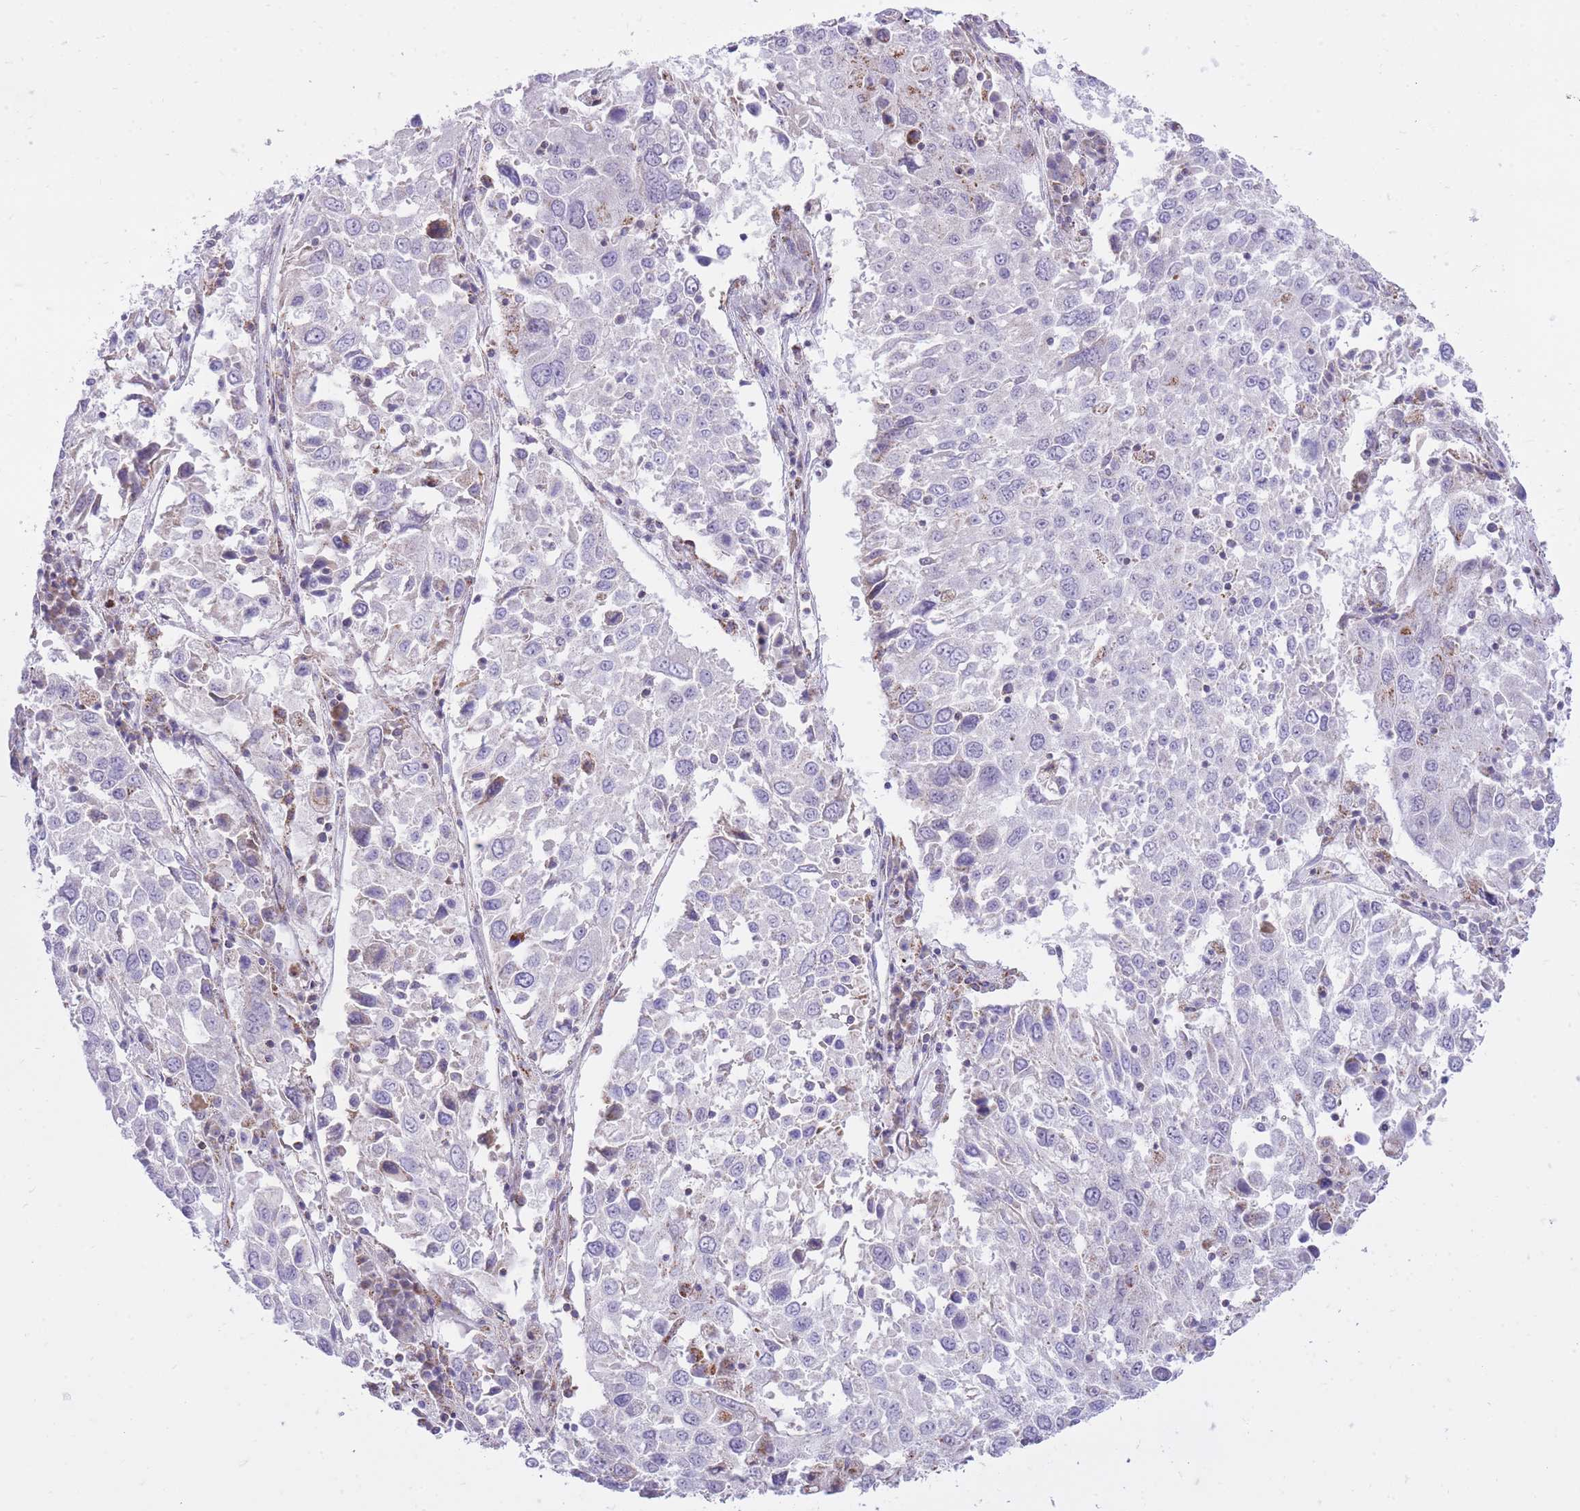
{"staining": {"intensity": "negative", "quantity": "none", "location": "none"}, "tissue": "lung cancer", "cell_type": "Tumor cells", "image_type": "cancer", "snomed": [{"axis": "morphology", "description": "Squamous cell carcinoma, NOS"}, {"axis": "topography", "description": "Lung"}], "caption": "Squamous cell carcinoma (lung) was stained to show a protein in brown. There is no significant expression in tumor cells.", "gene": "DENND2D", "patient": {"sex": "male", "age": 65}}